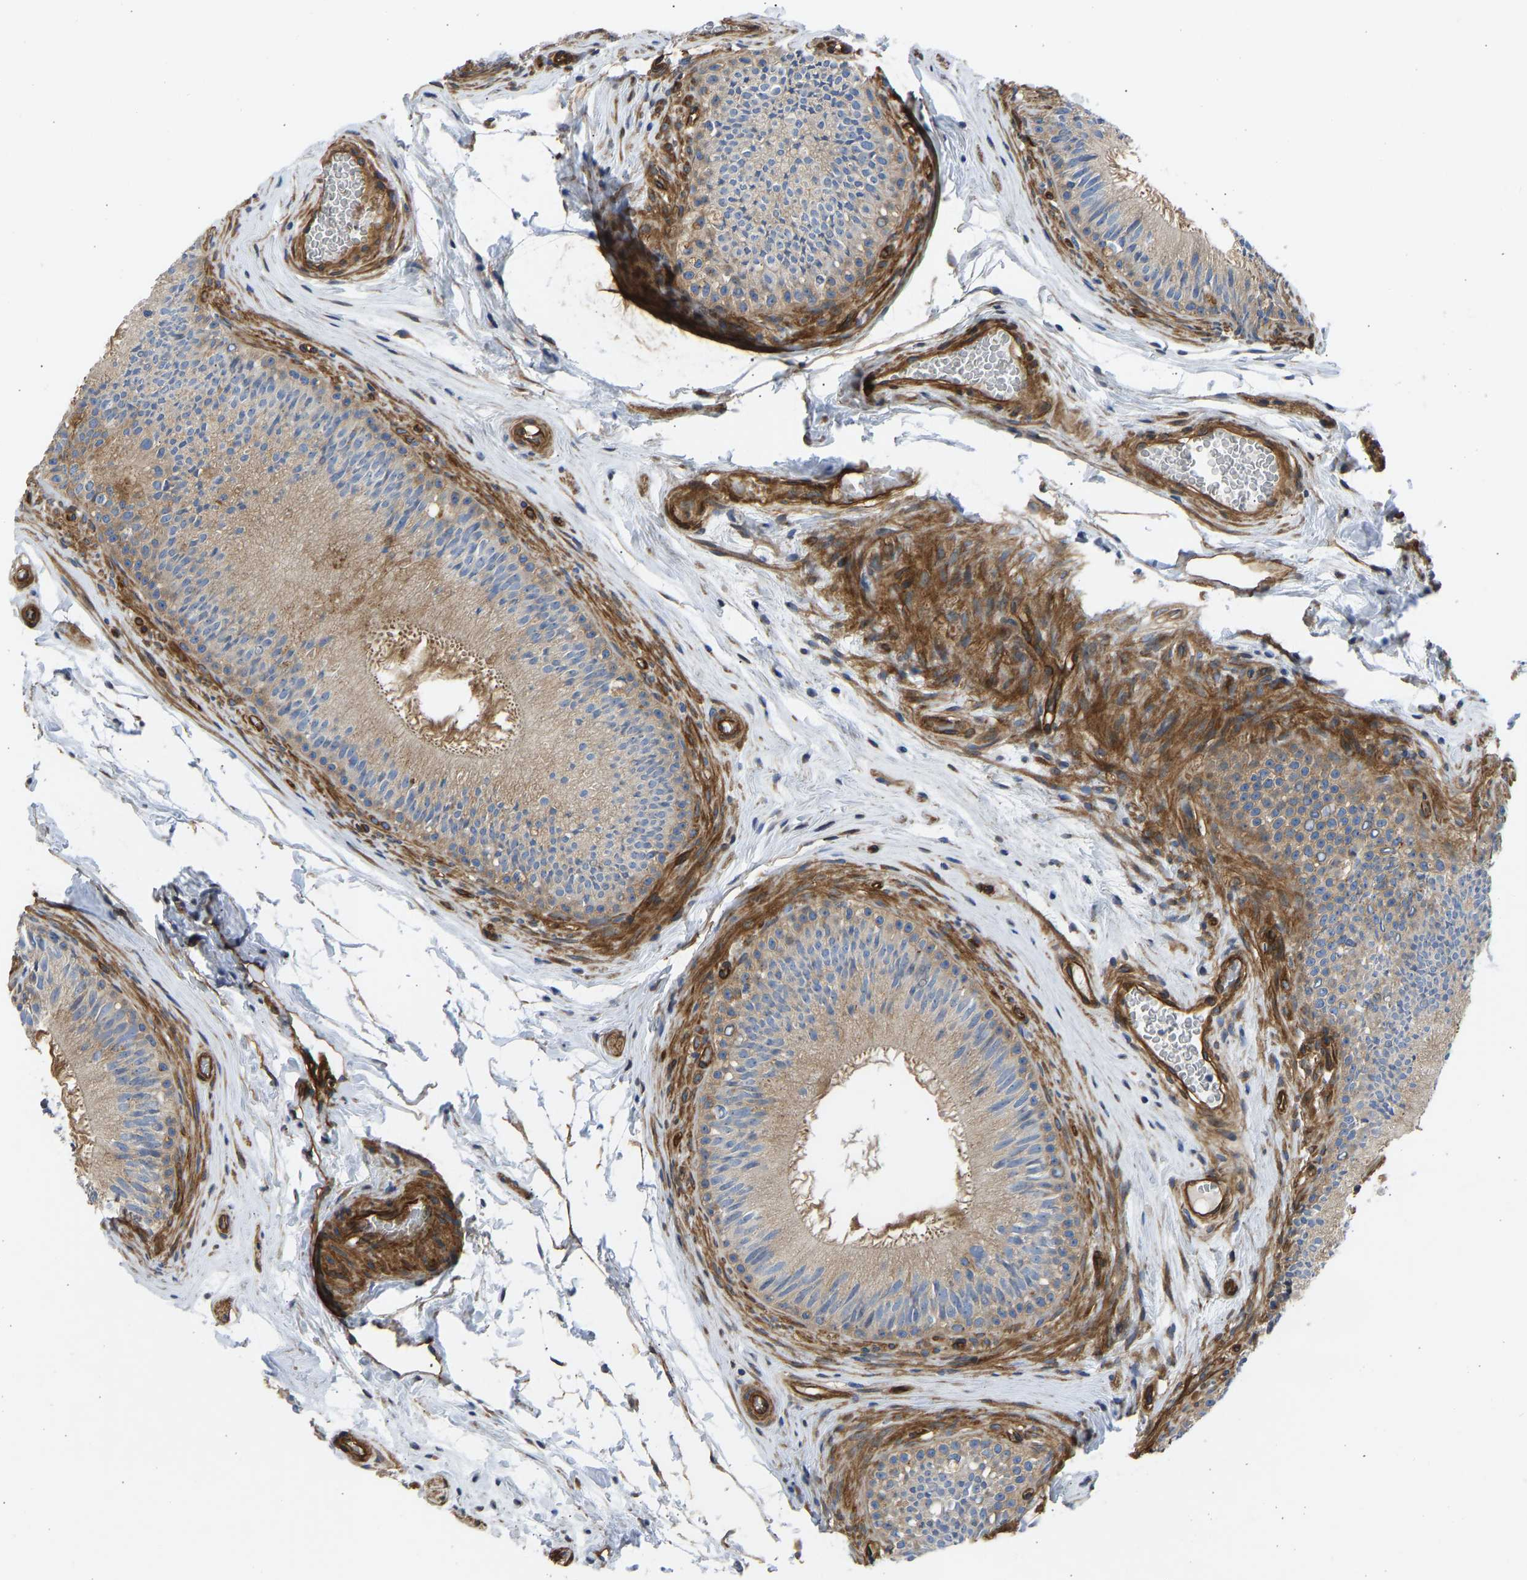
{"staining": {"intensity": "strong", "quantity": ">75%", "location": "cytoplasmic/membranous"}, "tissue": "epididymis", "cell_type": "Glandular cells", "image_type": "normal", "snomed": [{"axis": "morphology", "description": "Normal tissue, NOS"}, {"axis": "topography", "description": "Testis"}, {"axis": "topography", "description": "Epididymis"}], "caption": "Epididymis stained with DAB immunohistochemistry (IHC) reveals high levels of strong cytoplasmic/membranous expression in approximately >75% of glandular cells. (Stains: DAB in brown, nuclei in blue, Microscopy: brightfield microscopy at high magnification).", "gene": "MYO1C", "patient": {"sex": "male", "age": 36}}